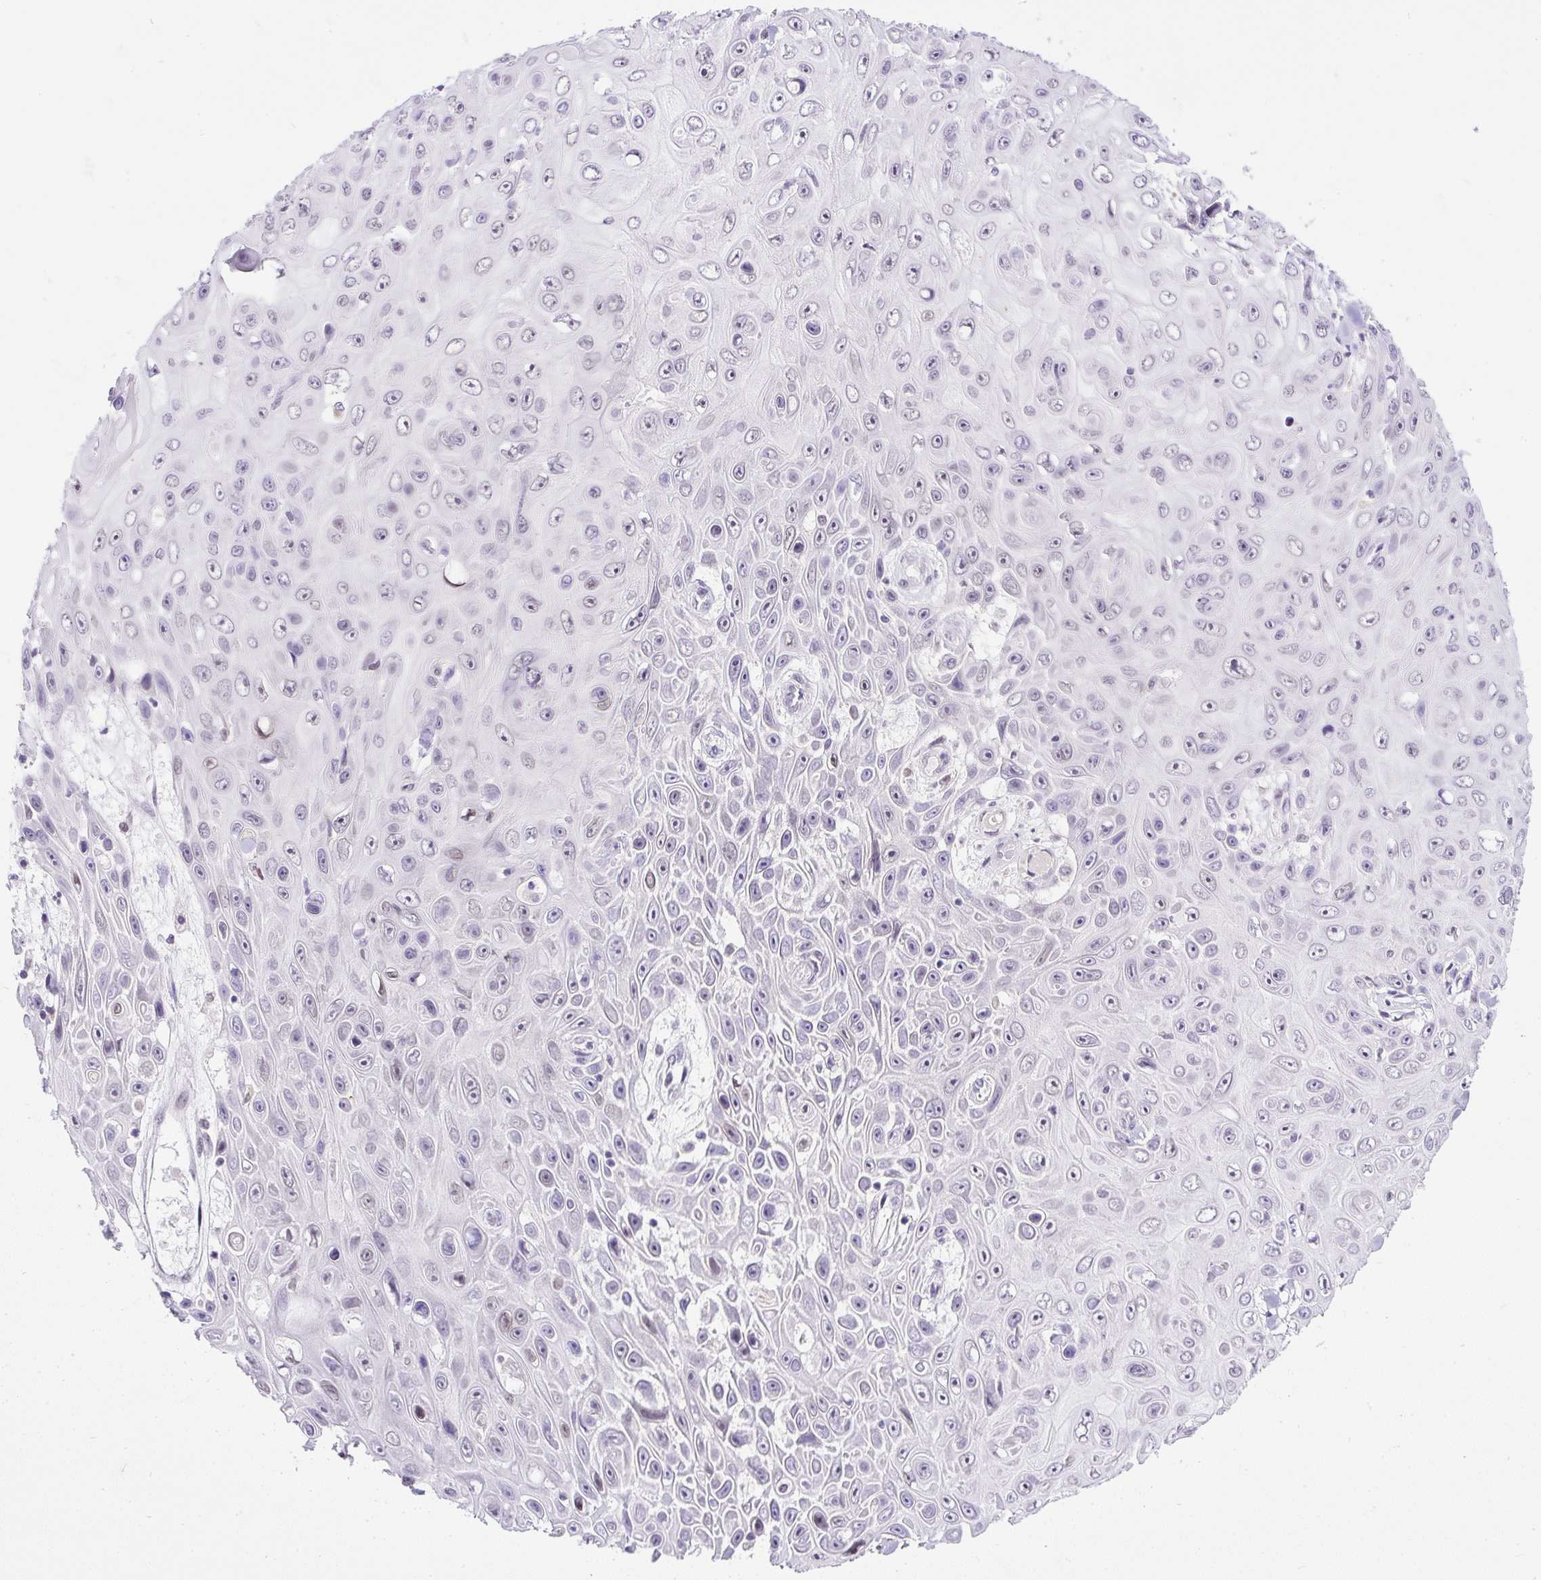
{"staining": {"intensity": "negative", "quantity": "none", "location": "none"}, "tissue": "skin cancer", "cell_type": "Tumor cells", "image_type": "cancer", "snomed": [{"axis": "morphology", "description": "Squamous cell carcinoma, NOS"}, {"axis": "topography", "description": "Skin"}], "caption": "Protein analysis of skin cancer shows no significant expression in tumor cells.", "gene": "WNT10B", "patient": {"sex": "male", "age": 82}}